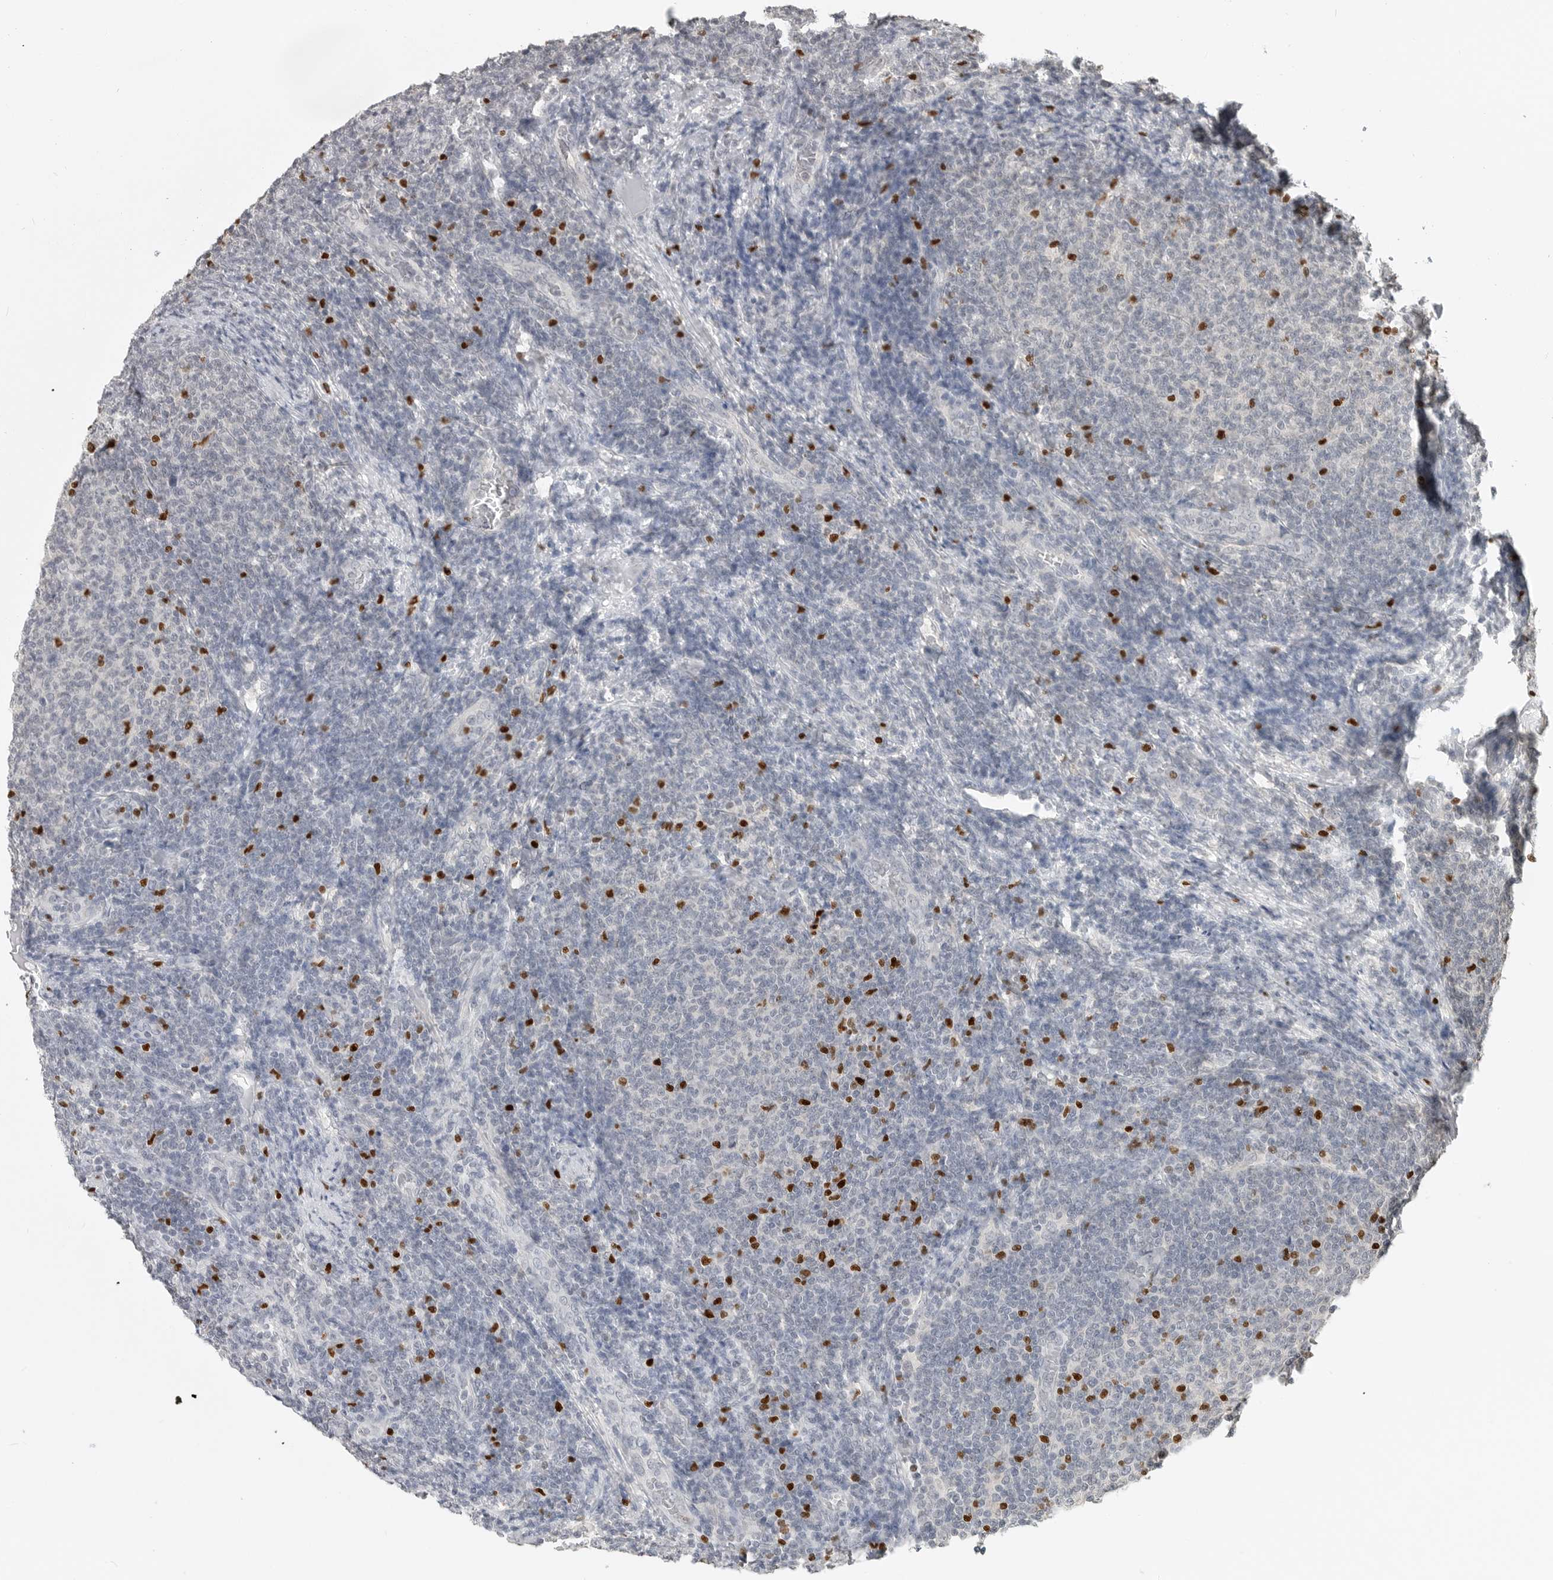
{"staining": {"intensity": "negative", "quantity": "none", "location": "none"}, "tissue": "lymphoma", "cell_type": "Tumor cells", "image_type": "cancer", "snomed": [{"axis": "morphology", "description": "Malignant lymphoma, non-Hodgkin's type, Low grade"}, {"axis": "topography", "description": "Lymph node"}], "caption": "A high-resolution micrograph shows immunohistochemistry (IHC) staining of malignant lymphoma, non-Hodgkin's type (low-grade), which shows no significant staining in tumor cells.", "gene": "FOXP3", "patient": {"sex": "male", "age": 66}}